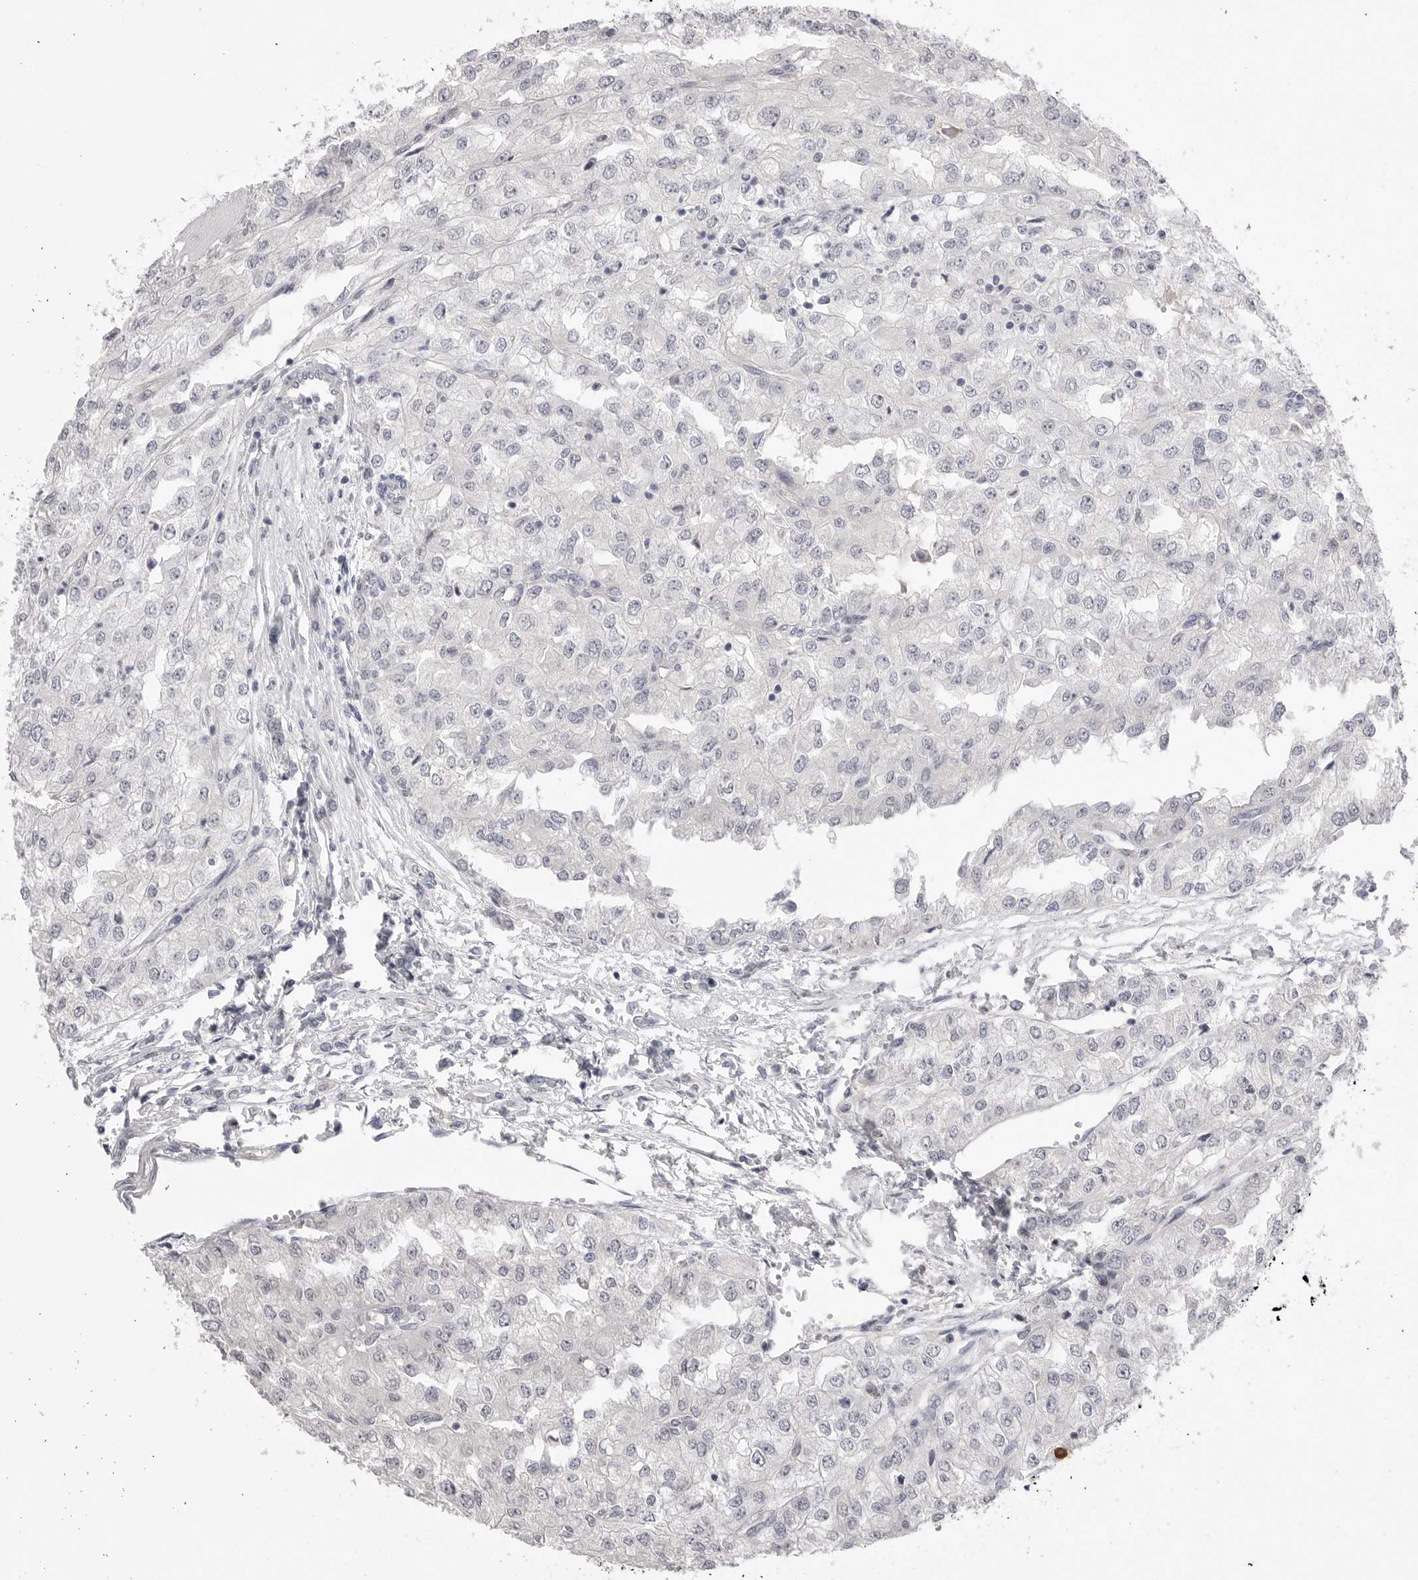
{"staining": {"intensity": "negative", "quantity": "none", "location": "none"}, "tissue": "renal cancer", "cell_type": "Tumor cells", "image_type": "cancer", "snomed": [{"axis": "morphology", "description": "Adenocarcinoma, NOS"}, {"axis": "topography", "description": "Kidney"}], "caption": "DAB immunohistochemical staining of renal adenocarcinoma demonstrates no significant positivity in tumor cells.", "gene": "DLGAP3", "patient": {"sex": "female", "age": 54}}